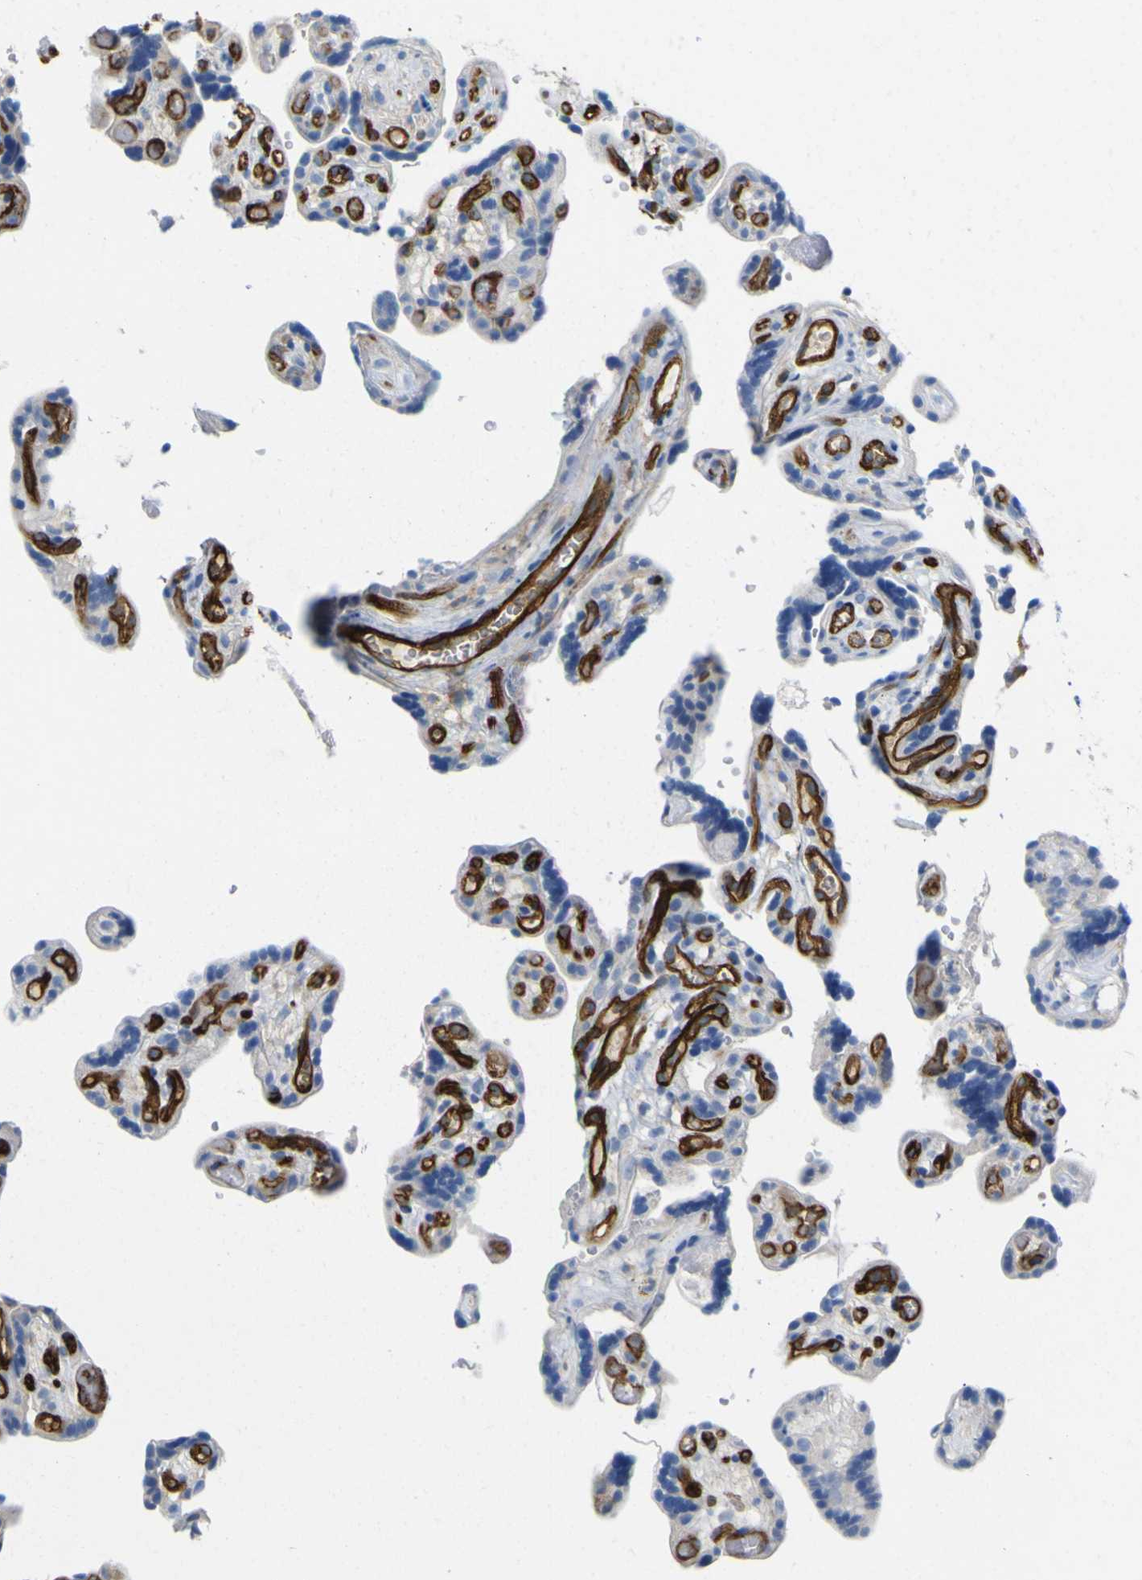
{"staining": {"intensity": "negative", "quantity": "none", "location": "none"}, "tissue": "placenta", "cell_type": "Decidual cells", "image_type": "normal", "snomed": [{"axis": "morphology", "description": "Normal tissue, NOS"}, {"axis": "topography", "description": "Placenta"}], "caption": "The IHC micrograph has no significant positivity in decidual cells of placenta.", "gene": "CD93", "patient": {"sex": "female", "age": 30}}